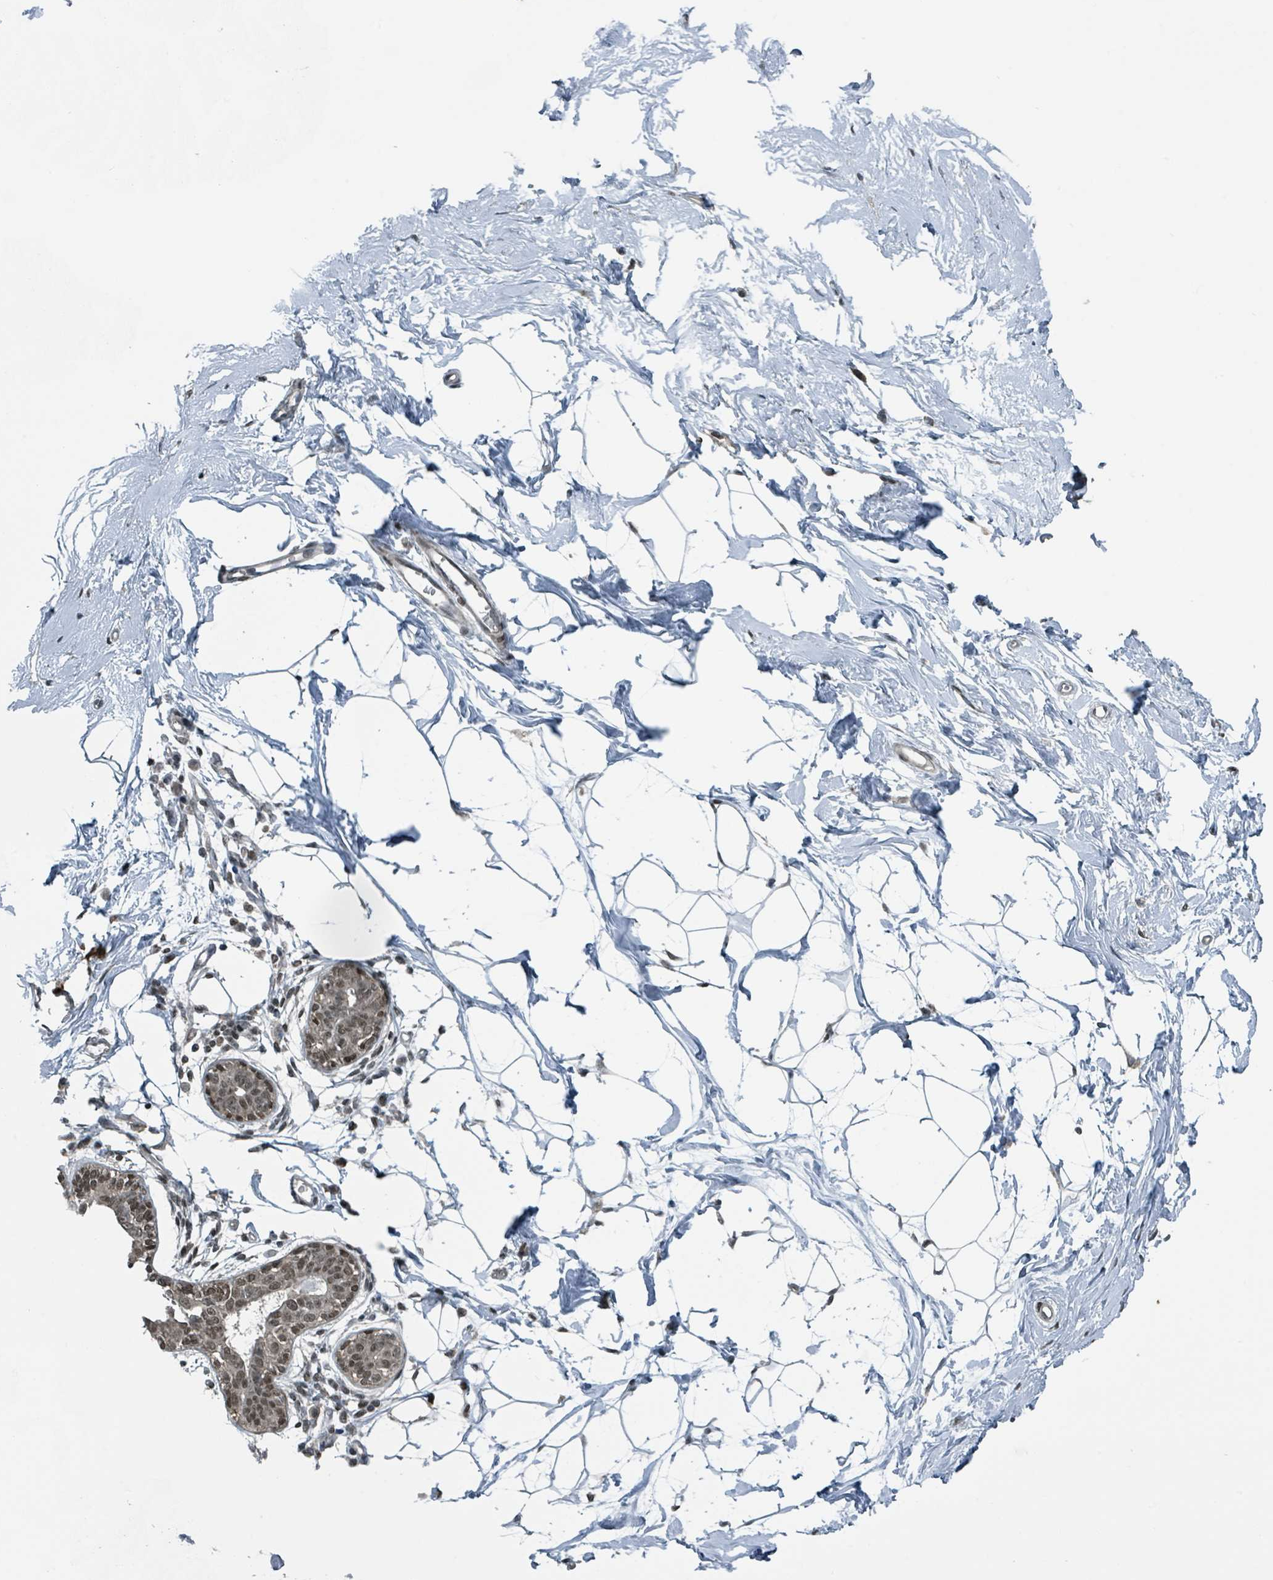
{"staining": {"intensity": "negative", "quantity": "none", "location": "none"}, "tissue": "breast", "cell_type": "Adipocytes", "image_type": "normal", "snomed": [{"axis": "morphology", "description": "Normal tissue, NOS"}, {"axis": "topography", "description": "Breast"}], "caption": "Histopathology image shows no protein staining in adipocytes of benign breast.", "gene": "PHIP", "patient": {"sex": "female", "age": 45}}